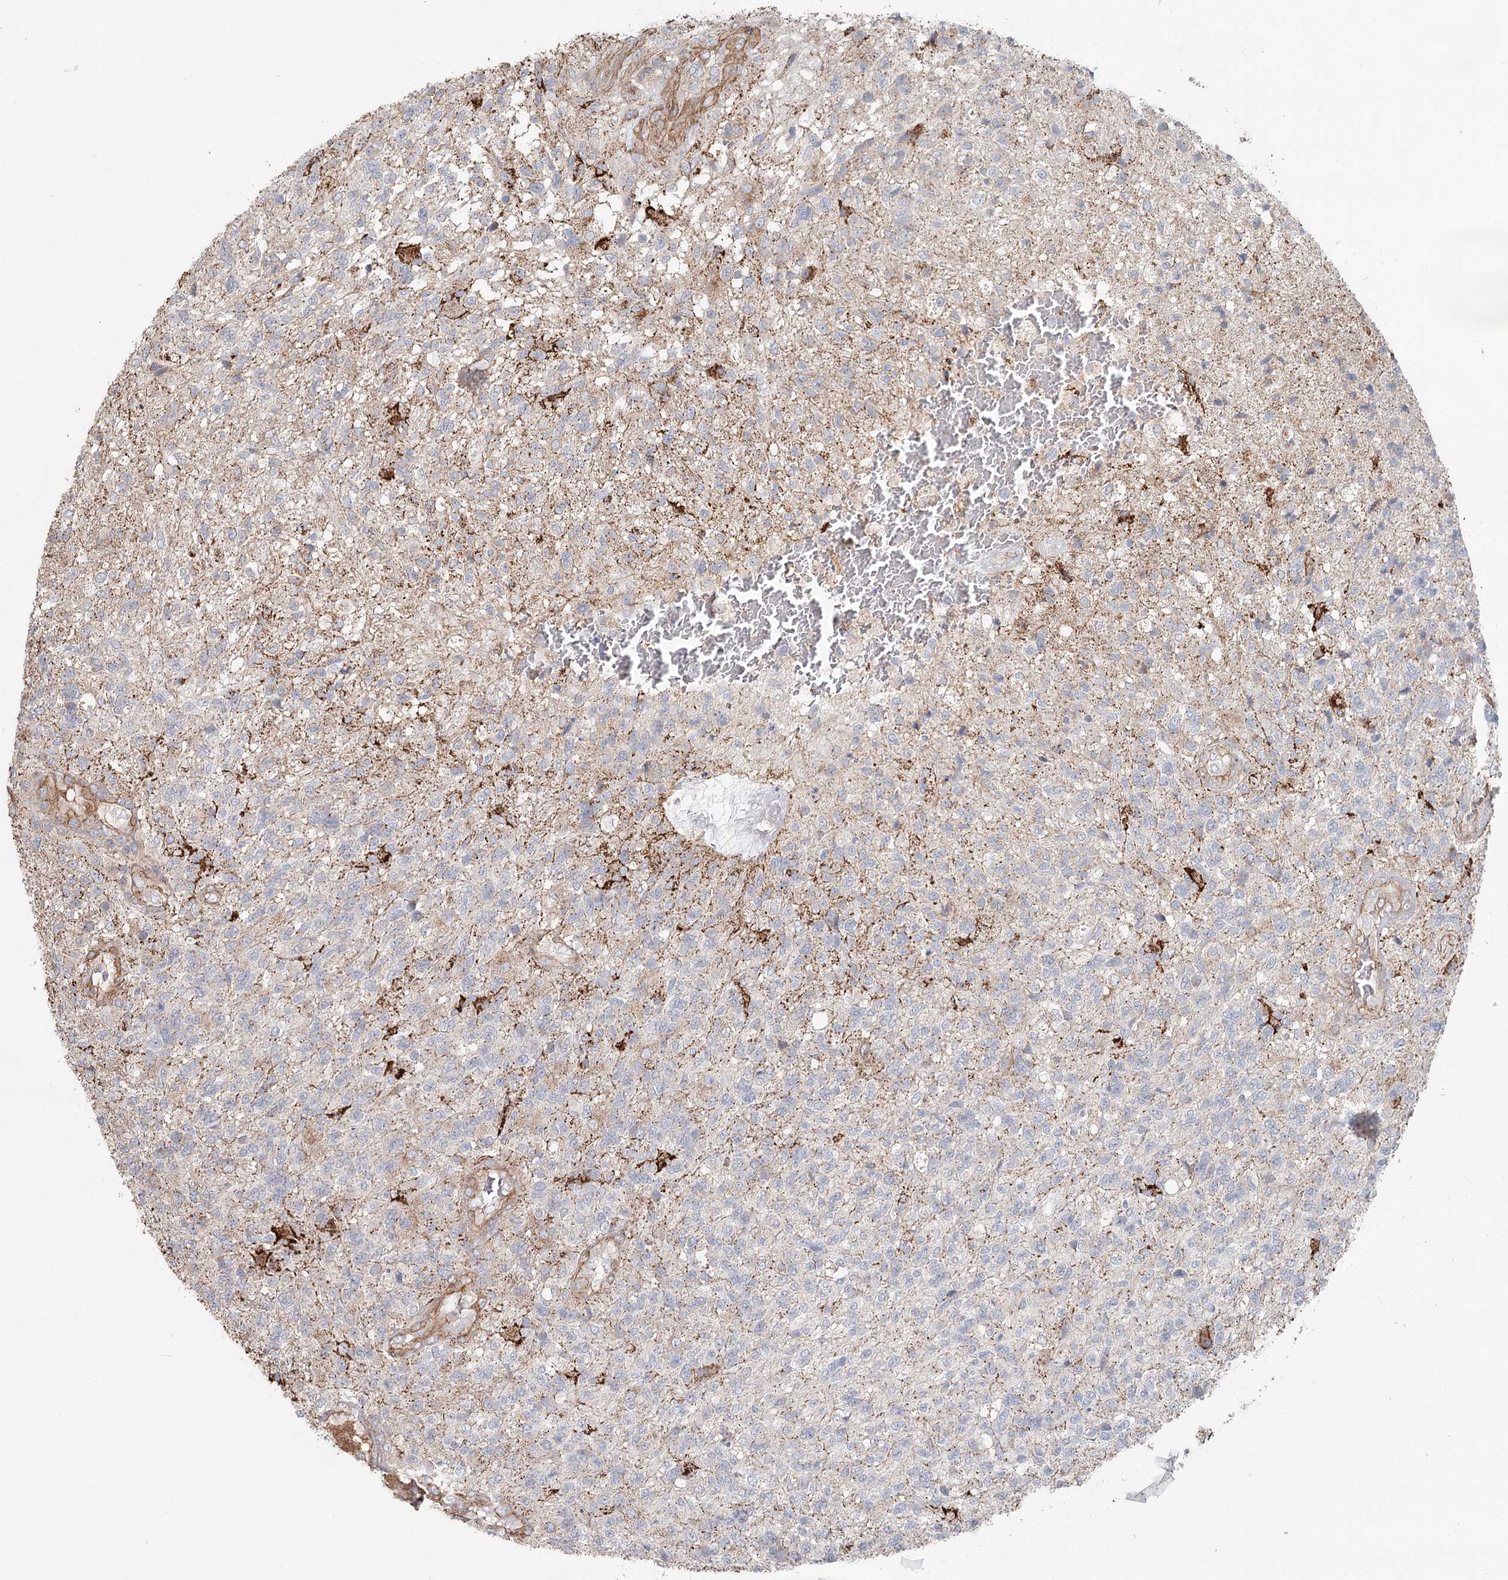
{"staining": {"intensity": "negative", "quantity": "none", "location": "none"}, "tissue": "glioma", "cell_type": "Tumor cells", "image_type": "cancer", "snomed": [{"axis": "morphology", "description": "Glioma, malignant, High grade"}, {"axis": "topography", "description": "Brain"}], "caption": "A histopathology image of malignant glioma (high-grade) stained for a protein shows no brown staining in tumor cells.", "gene": "DHRS9", "patient": {"sex": "male", "age": 56}}